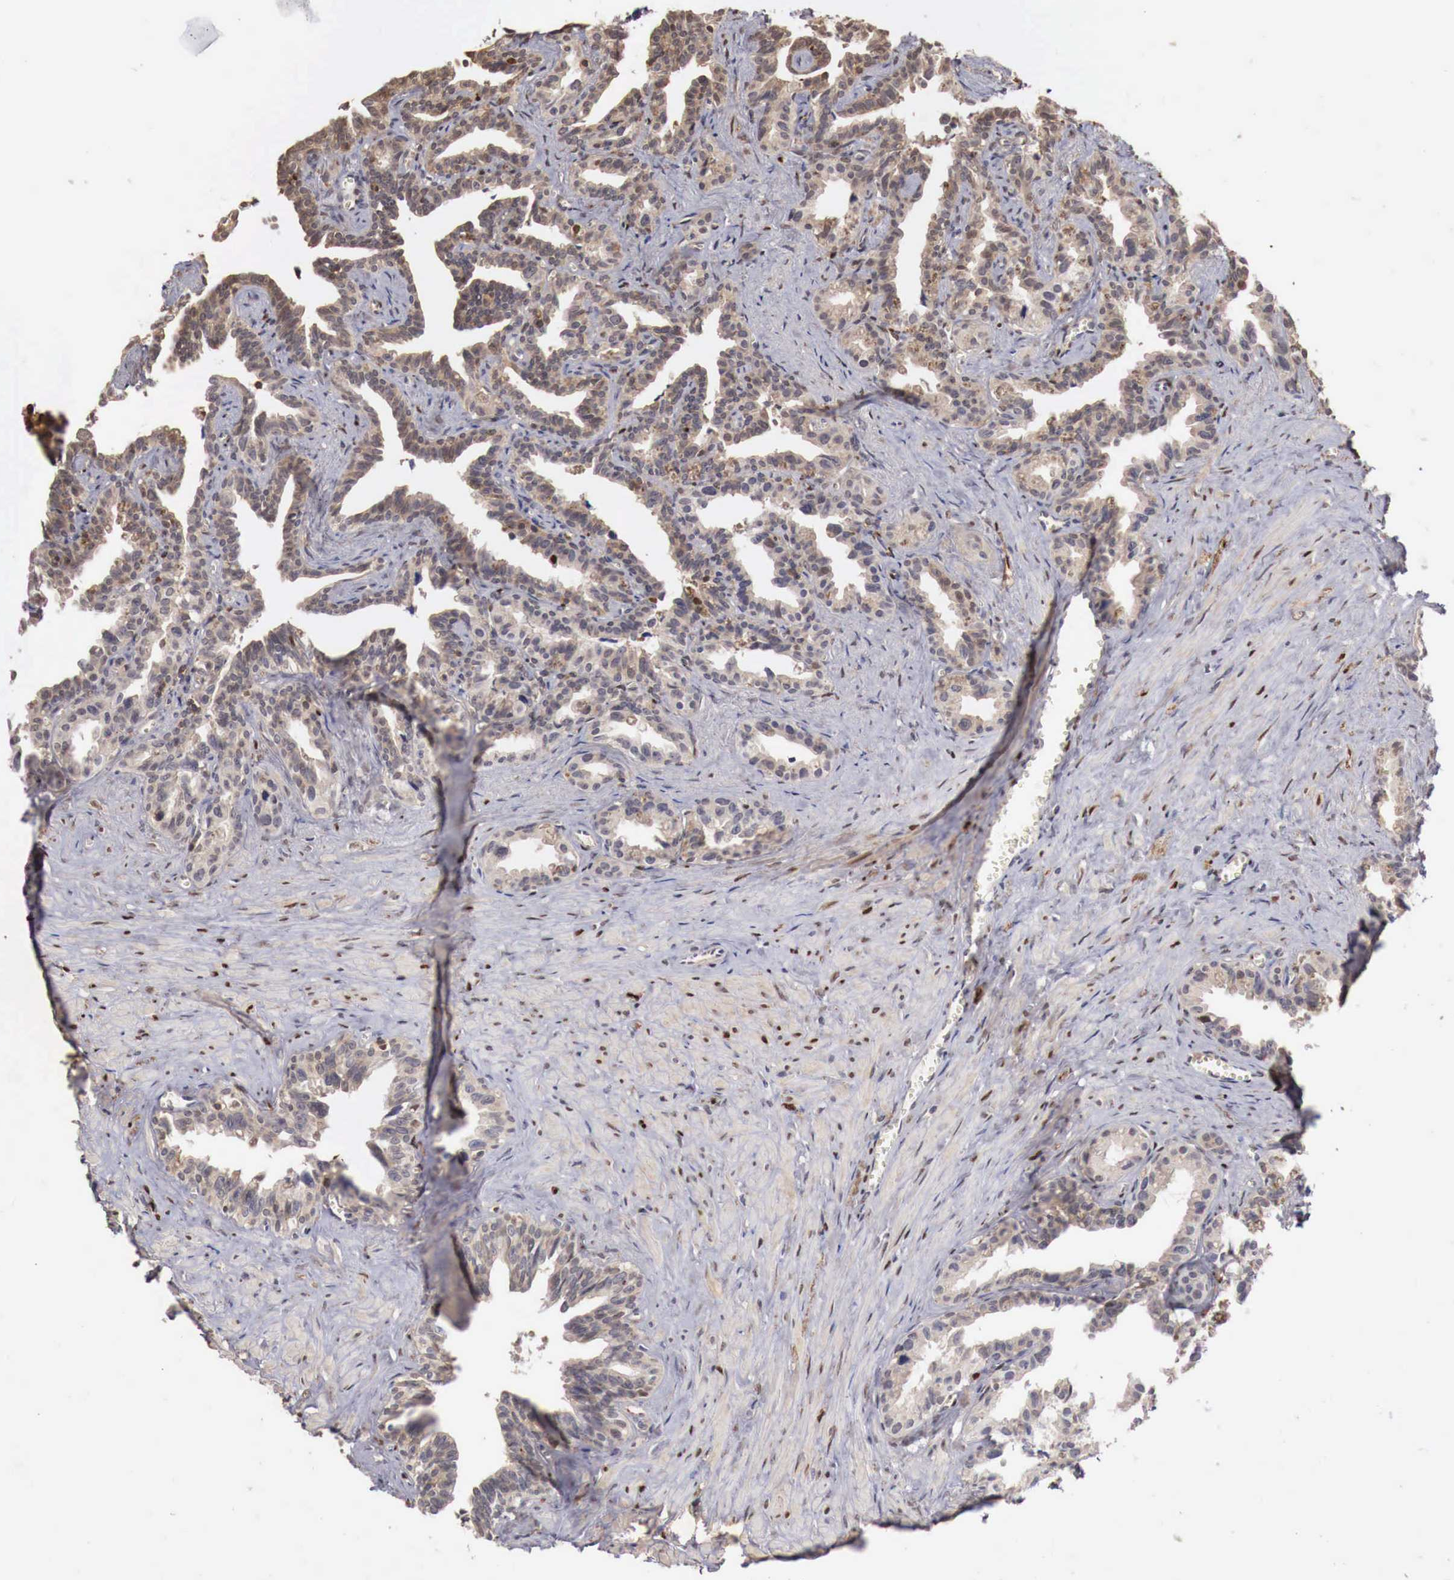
{"staining": {"intensity": "weak", "quantity": "<25%", "location": "nuclear"}, "tissue": "seminal vesicle", "cell_type": "Glandular cells", "image_type": "normal", "snomed": [{"axis": "morphology", "description": "Normal tissue, NOS"}, {"axis": "topography", "description": "Seminal veicle"}], "caption": "Photomicrograph shows no significant protein expression in glandular cells of unremarkable seminal vesicle. (DAB immunohistochemistry (IHC), high magnification).", "gene": "KHDRBS2", "patient": {"sex": "male", "age": 60}}